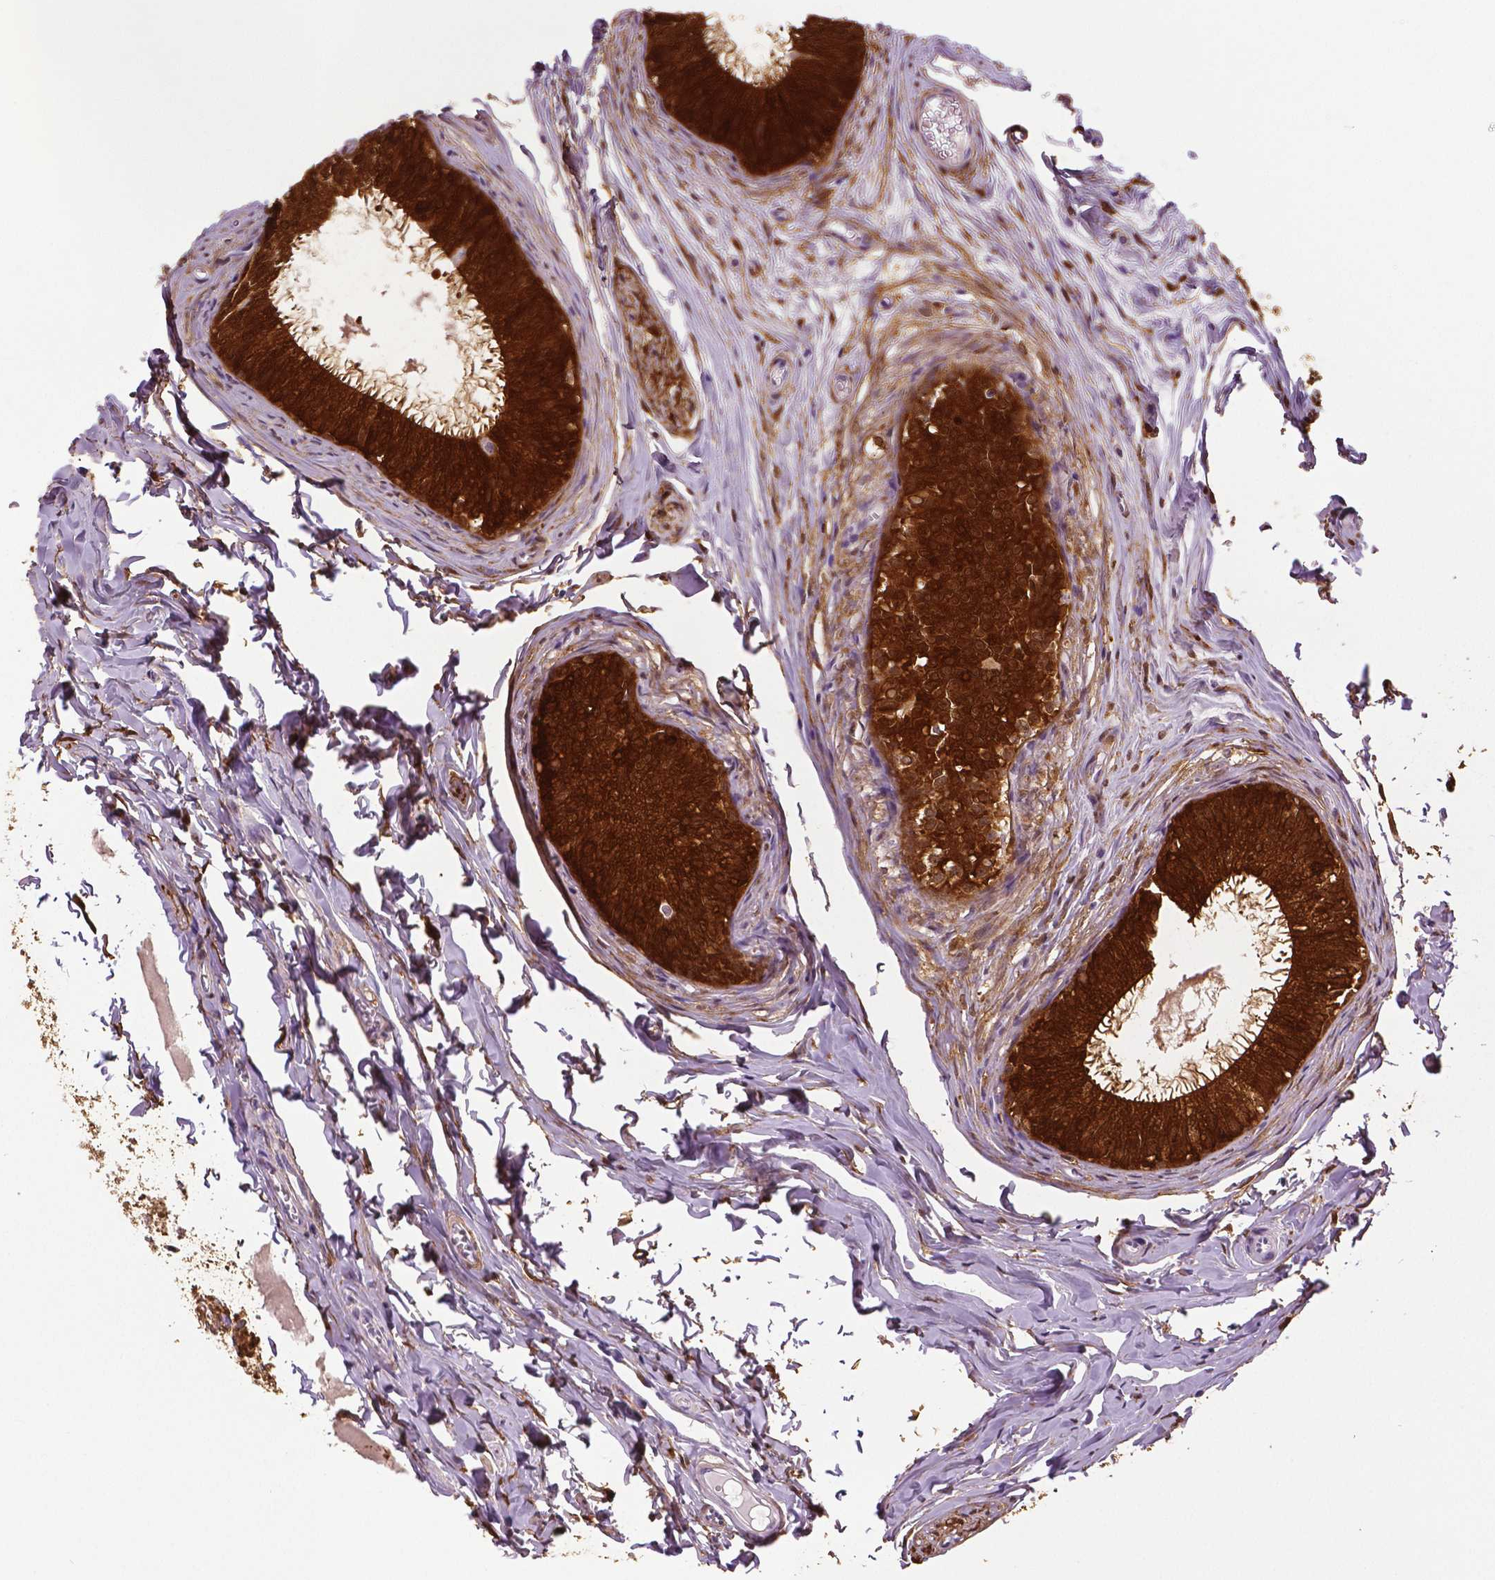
{"staining": {"intensity": "strong", "quantity": ">75%", "location": "cytoplasmic/membranous"}, "tissue": "epididymis", "cell_type": "Glandular cells", "image_type": "normal", "snomed": [{"axis": "morphology", "description": "Normal tissue, NOS"}, {"axis": "topography", "description": "Epididymis"}], "caption": "DAB (3,3'-diaminobenzidine) immunohistochemical staining of benign human epididymis exhibits strong cytoplasmic/membranous protein expression in about >75% of glandular cells. (DAB = brown stain, brightfield microscopy at high magnification).", "gene": "PHGDH", "patient": {"sex": "male", "age": 45}}